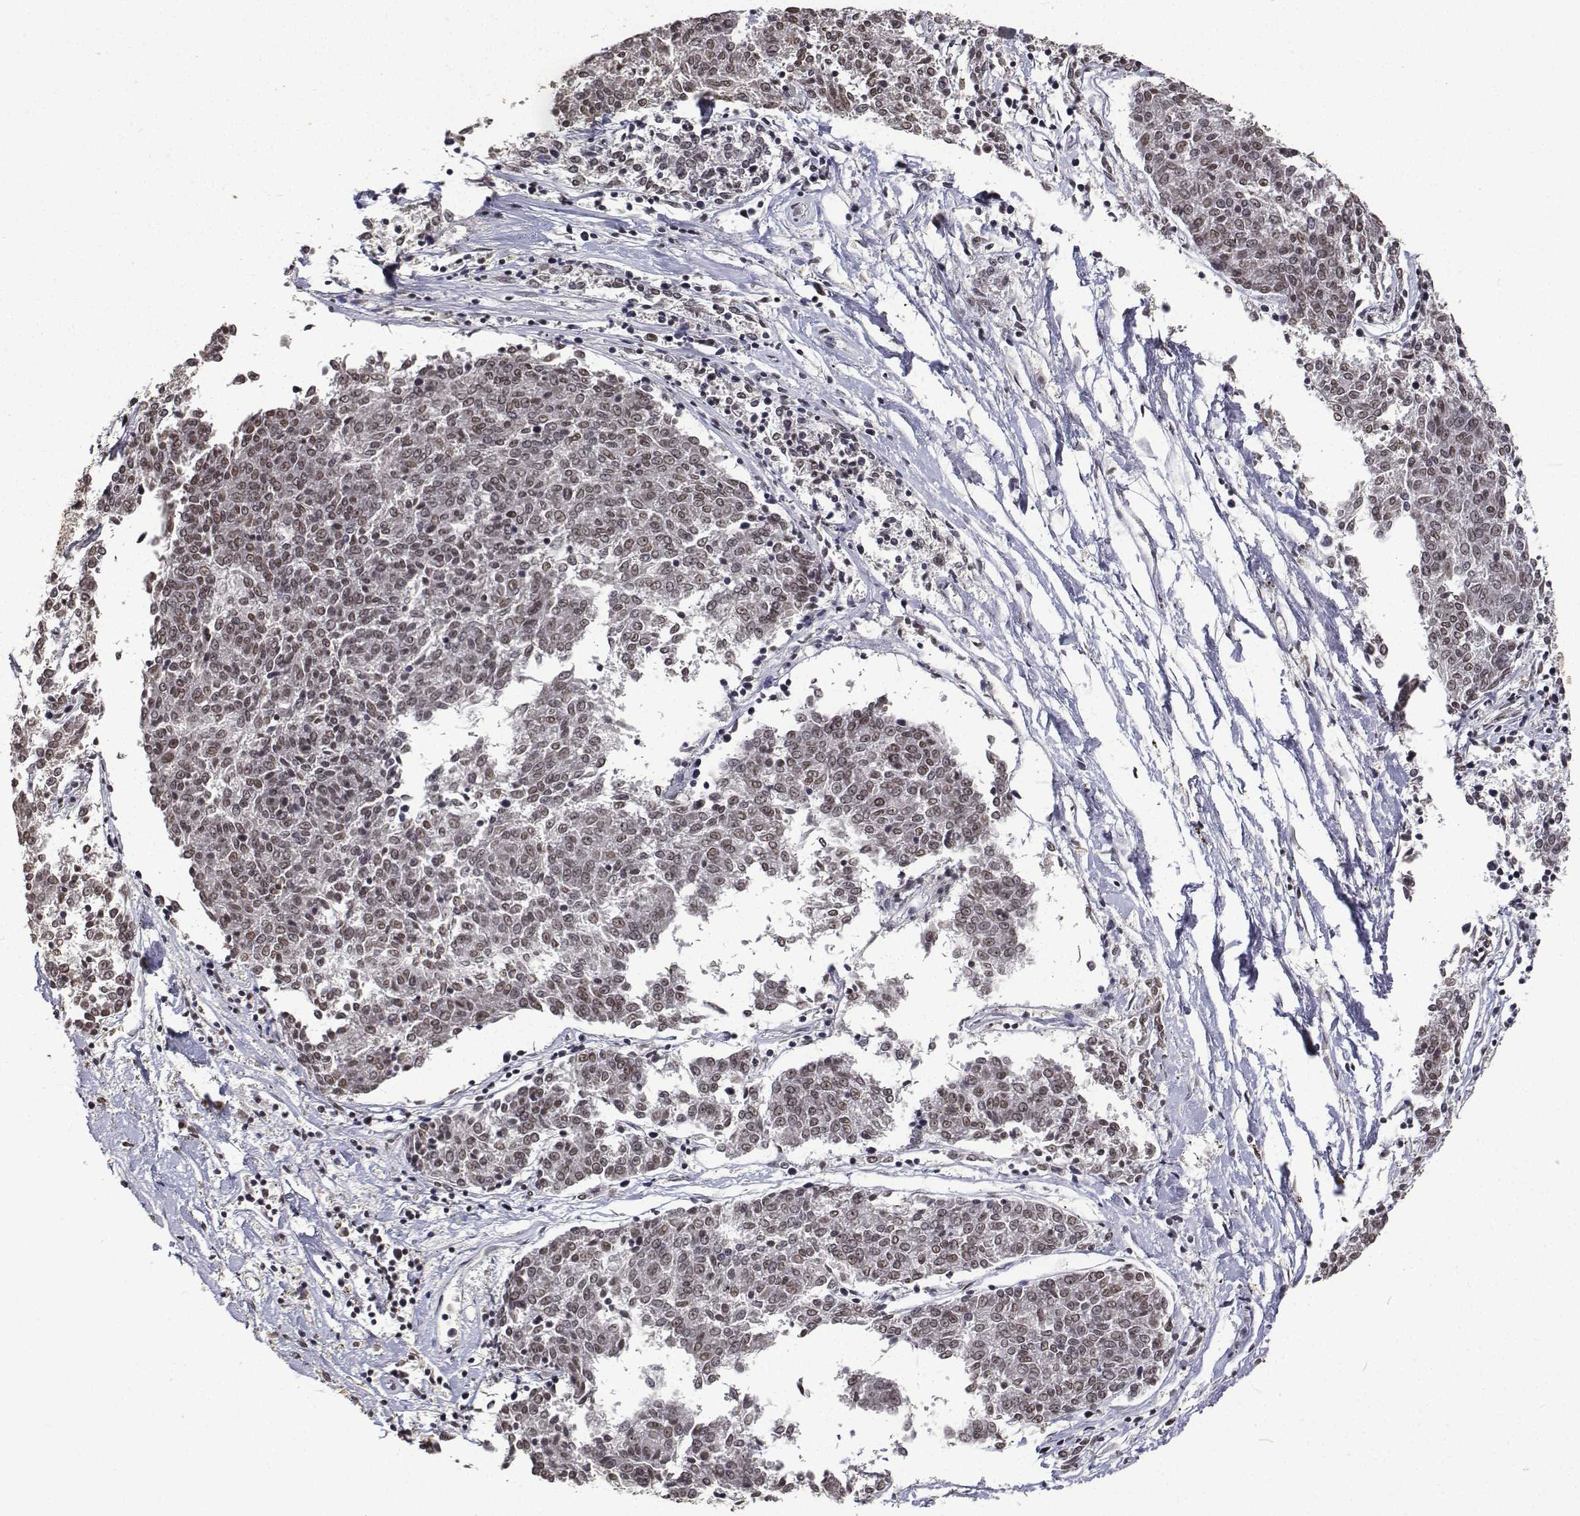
{"staining": {"intensity": "weak", "quantity": "<25%", "location": "nuclear"}, "tissue": "melanoma", "cell_type": "Tumor cells", "image_type": "cancer", "snomed": [{"axis": "morphology", "description": "Malignant melanoma, NOS"}, {"axis": "topography", "description": "Skin"}], "caption": "IHC micrograph of malignant melanoma stained for a protein (brown), which exhibits no staining in tumor cells.", "gene": "ATRX", "patient": {"sex": "female", "age": 72}}